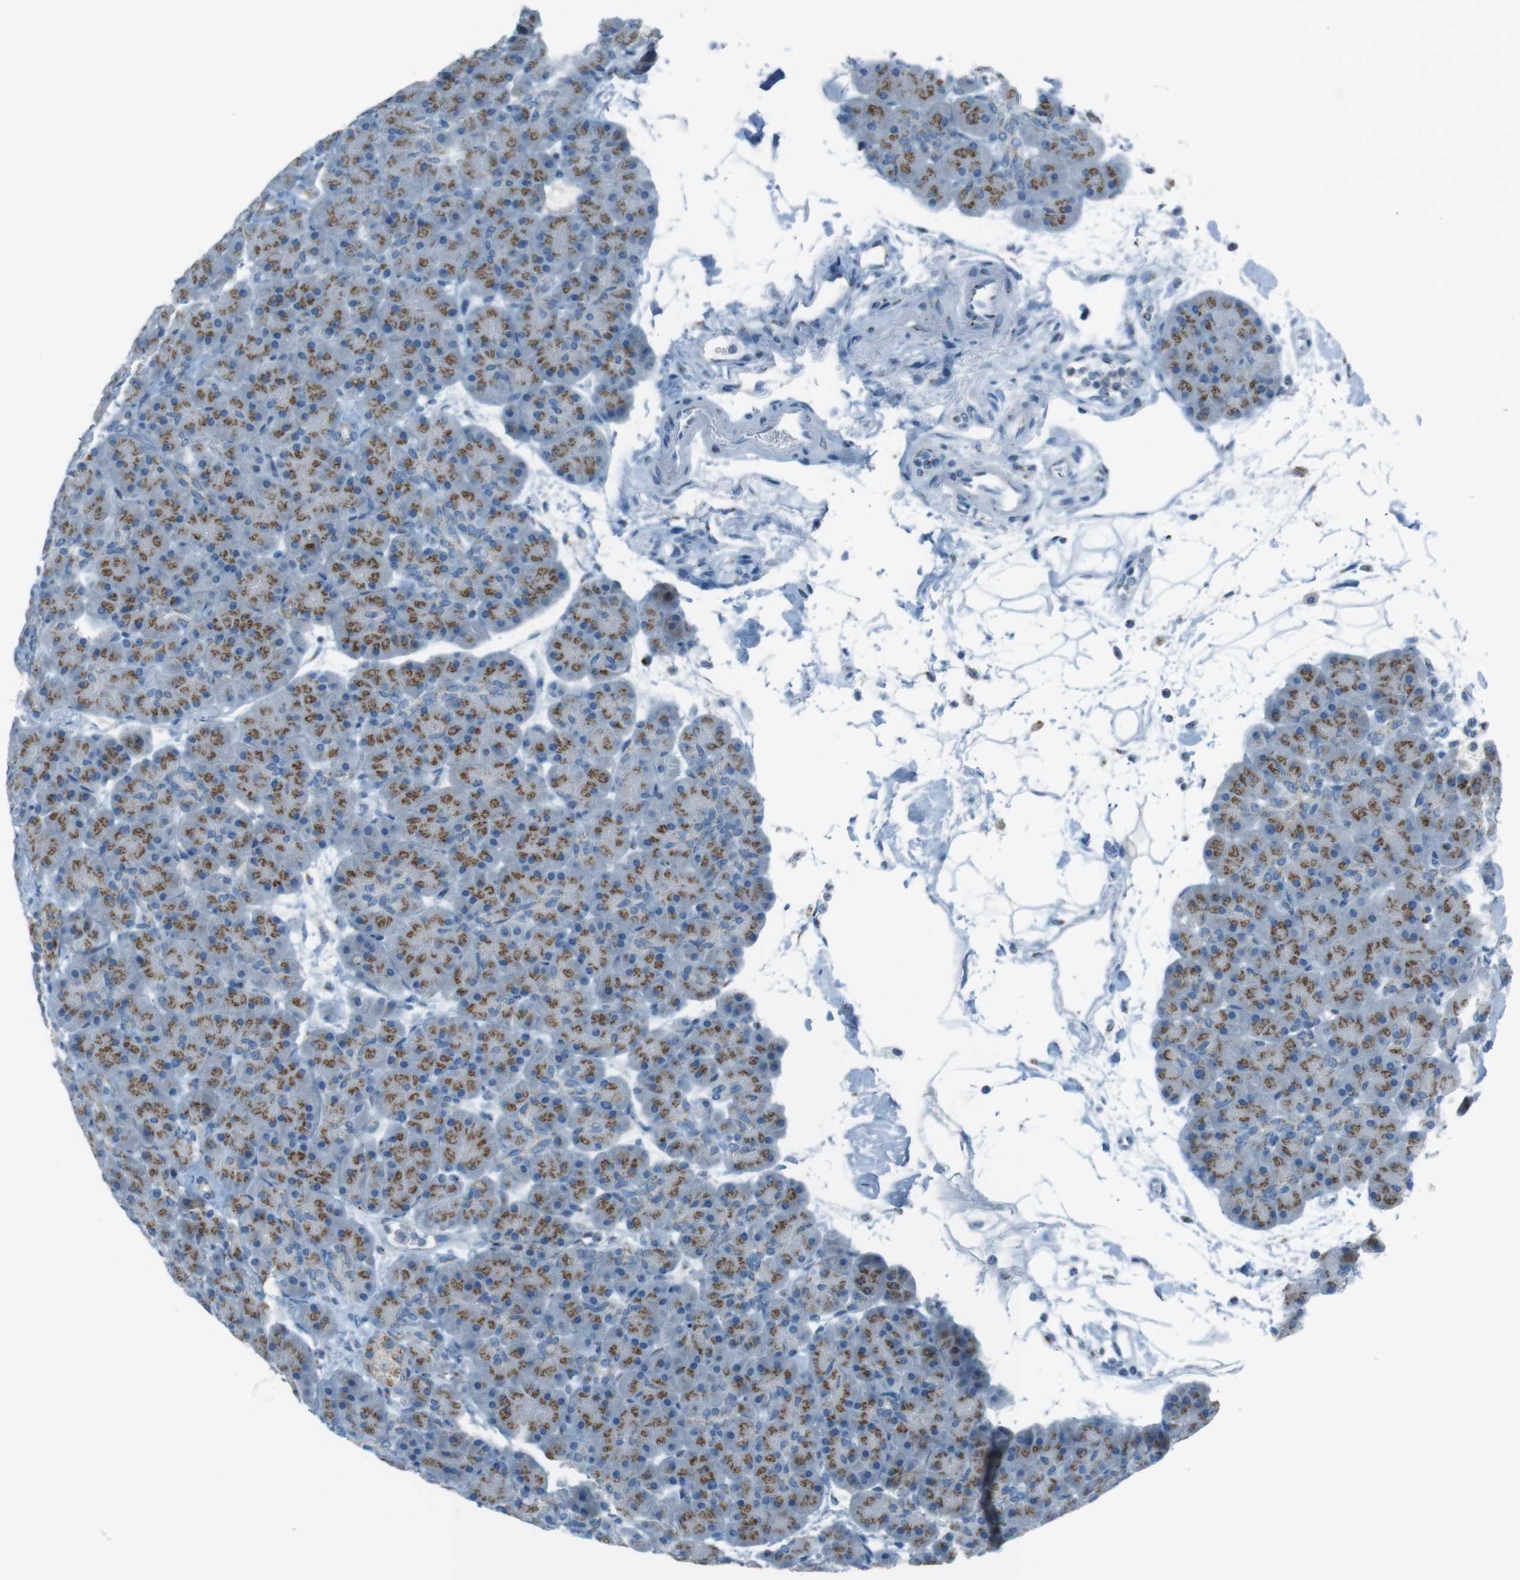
{"staining": {"intensity": "moderate", "quantity": ">75%", "location": "cytoplasmic/membranous"}, "tissue": "pancreas", "cell_type": "Exocrine glandular cells", "image_type": "normal", "snomed": [{"axis": "morphology", "description": "Normal tissue, NOS"}, {"axis": "topography", "description": "Pancreas"}], "caption": "Immunohistochemical staining of benign pancreas reveals moderate cytoplasmic/membranous protein expression in about >75% of exocrine glandular cells.", "gene": "TXNDC15", "patient": {"sex": "male", "age": 66}}